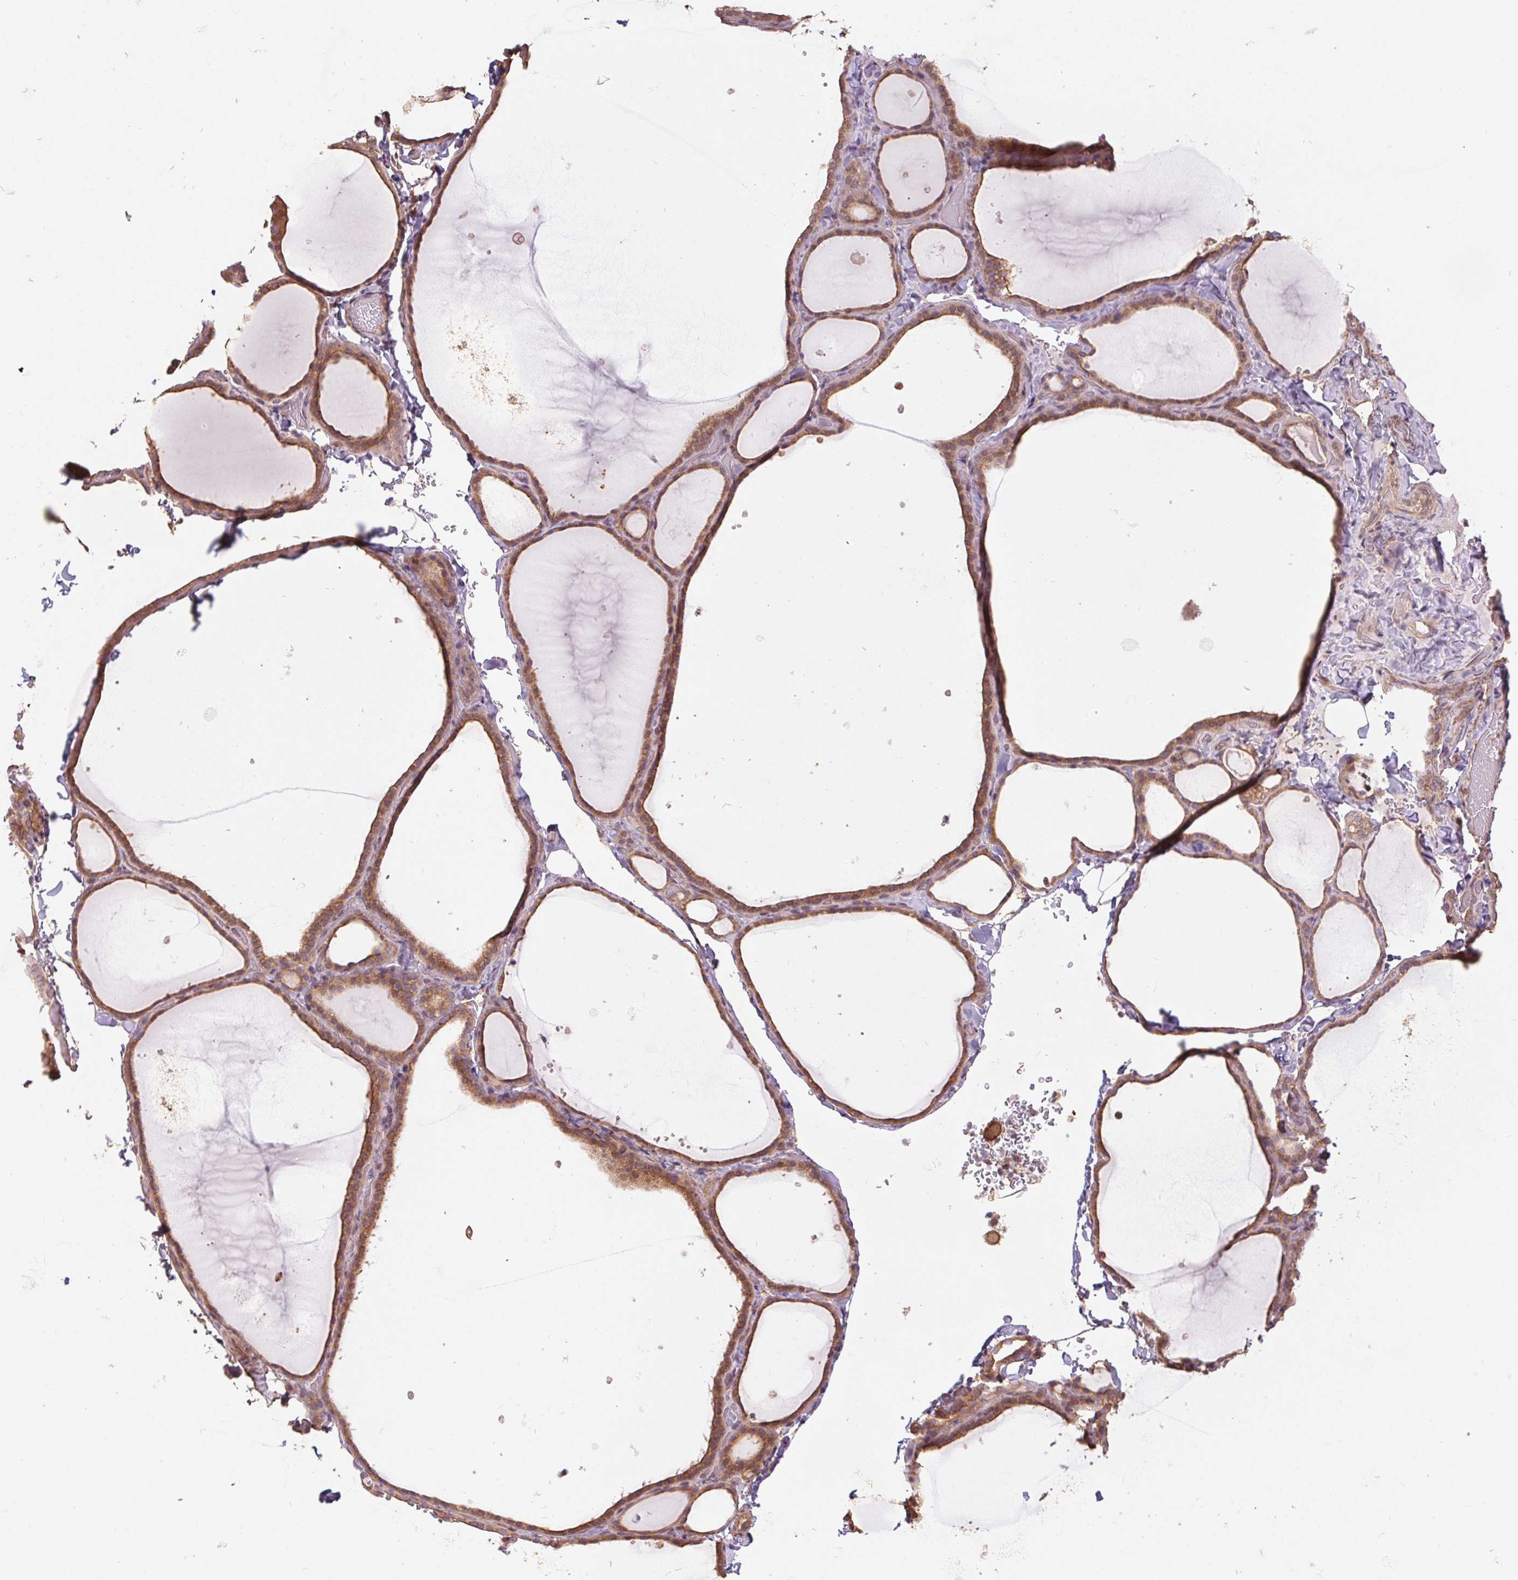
{"staining": {"intensity": "moderate", "quantity": "25%-75%", "location": "cytoplasmic/membranous"}, "tissue": "thyroid gland", "cell_type": "Glandular cells", "image_type": "normal", "snomed": [{"axis": "morphology", "description": "Normal tissue, NOS"}, {"axis": "topography", "description": "Thyroid gland"}], "caption": "A brown stain labels moderate cytoplasmic/membranous positivity of a protein in glandular cells of benign human thyroid gland. (Stains: DAB in brown, nuclei in blue, Microscopy: brightfield microscopy at high magnification).", "gene": "TUBA1A", "patient": {"sex": "female", "age": 22}}